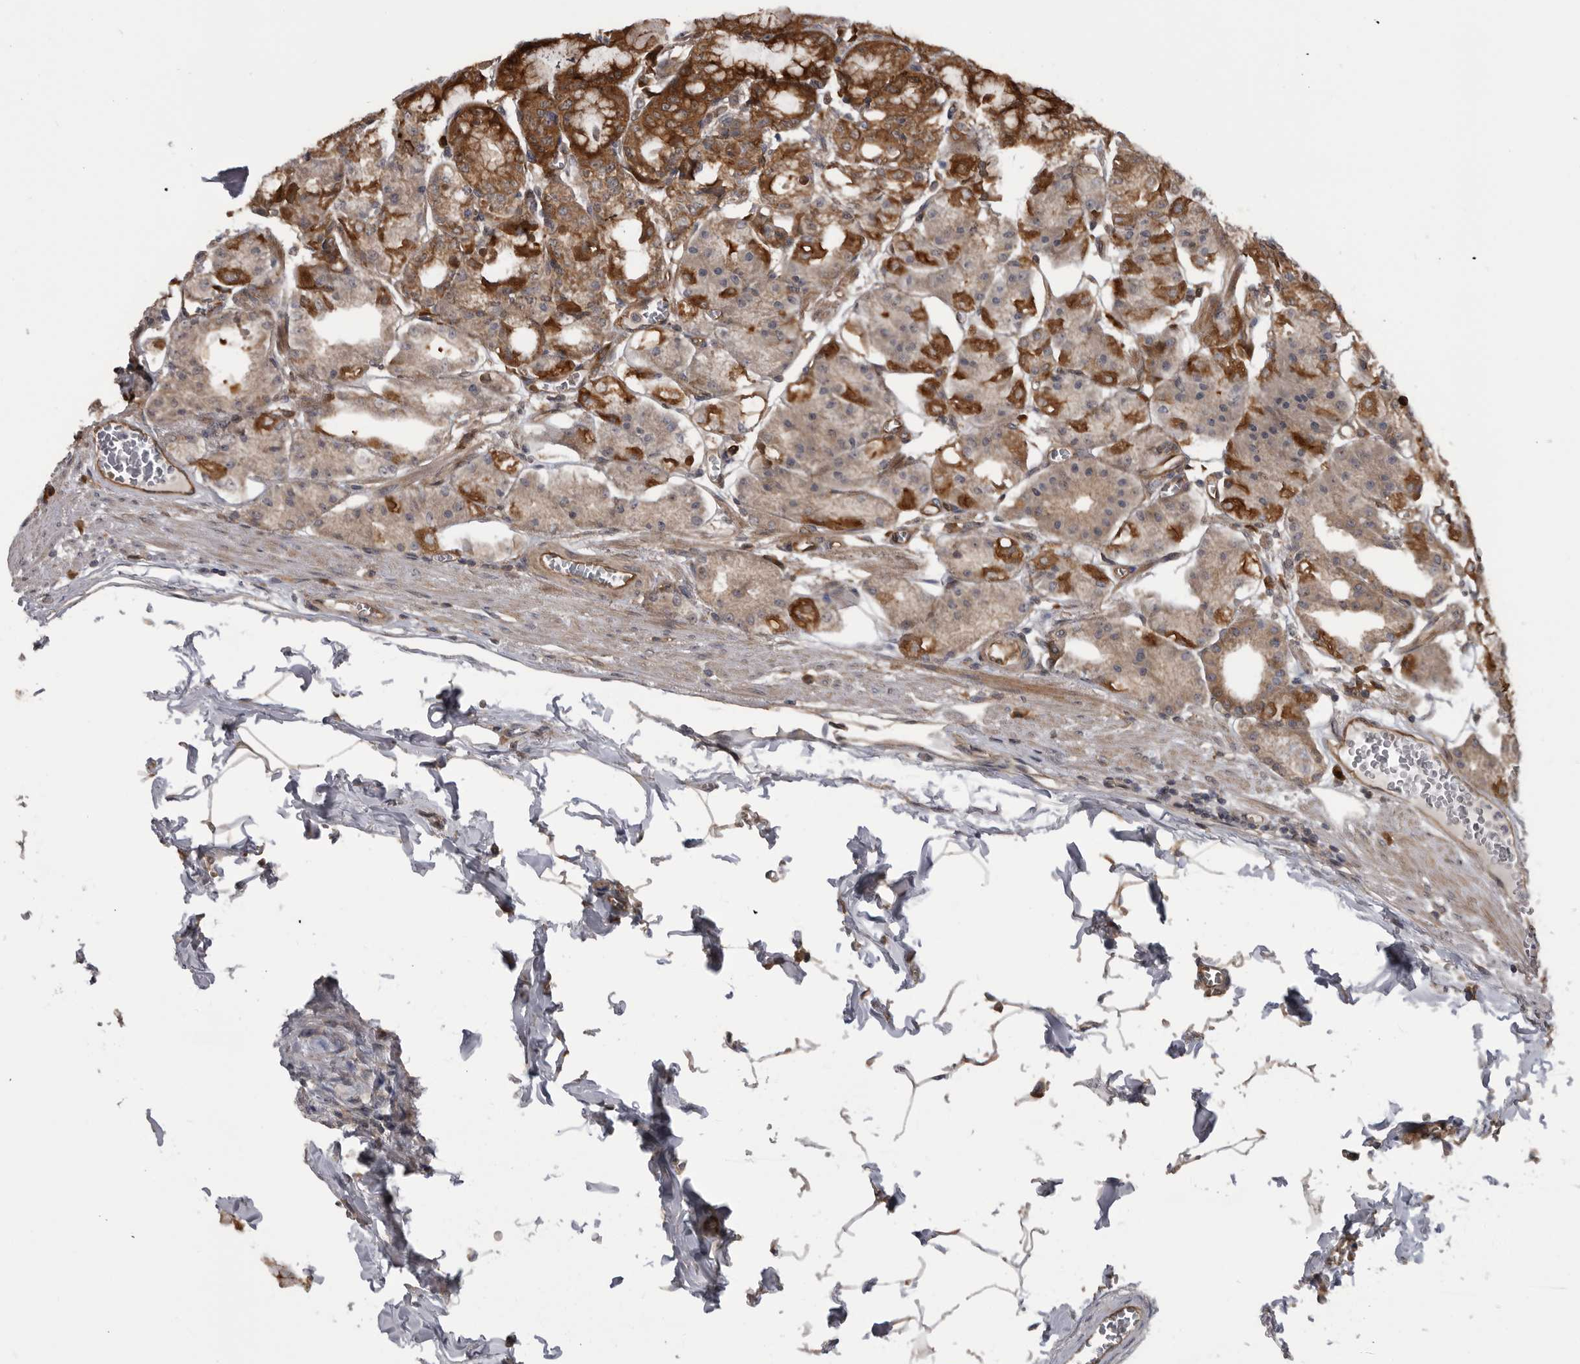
{"staining": {"intensity": "strong", "quantity": ">75%", "location": "cytoplasmic/membranous"}, "tissue": "stomach", "cell_type": "Glandular cells", "image_type": "normal", "snomed": [{"axis": "morphology", "description": "Normal tissue, NOS"}, {"axis": "topography", "description": "Stomach, lower"}], "caption": "Human stomach stained with a brown dye displays strong cytoplasmic/membranous positive expression in about >75% of glandular cells.", "gene": "RAB3GAP2", "patient": {"sex": "male", "age": 71}}